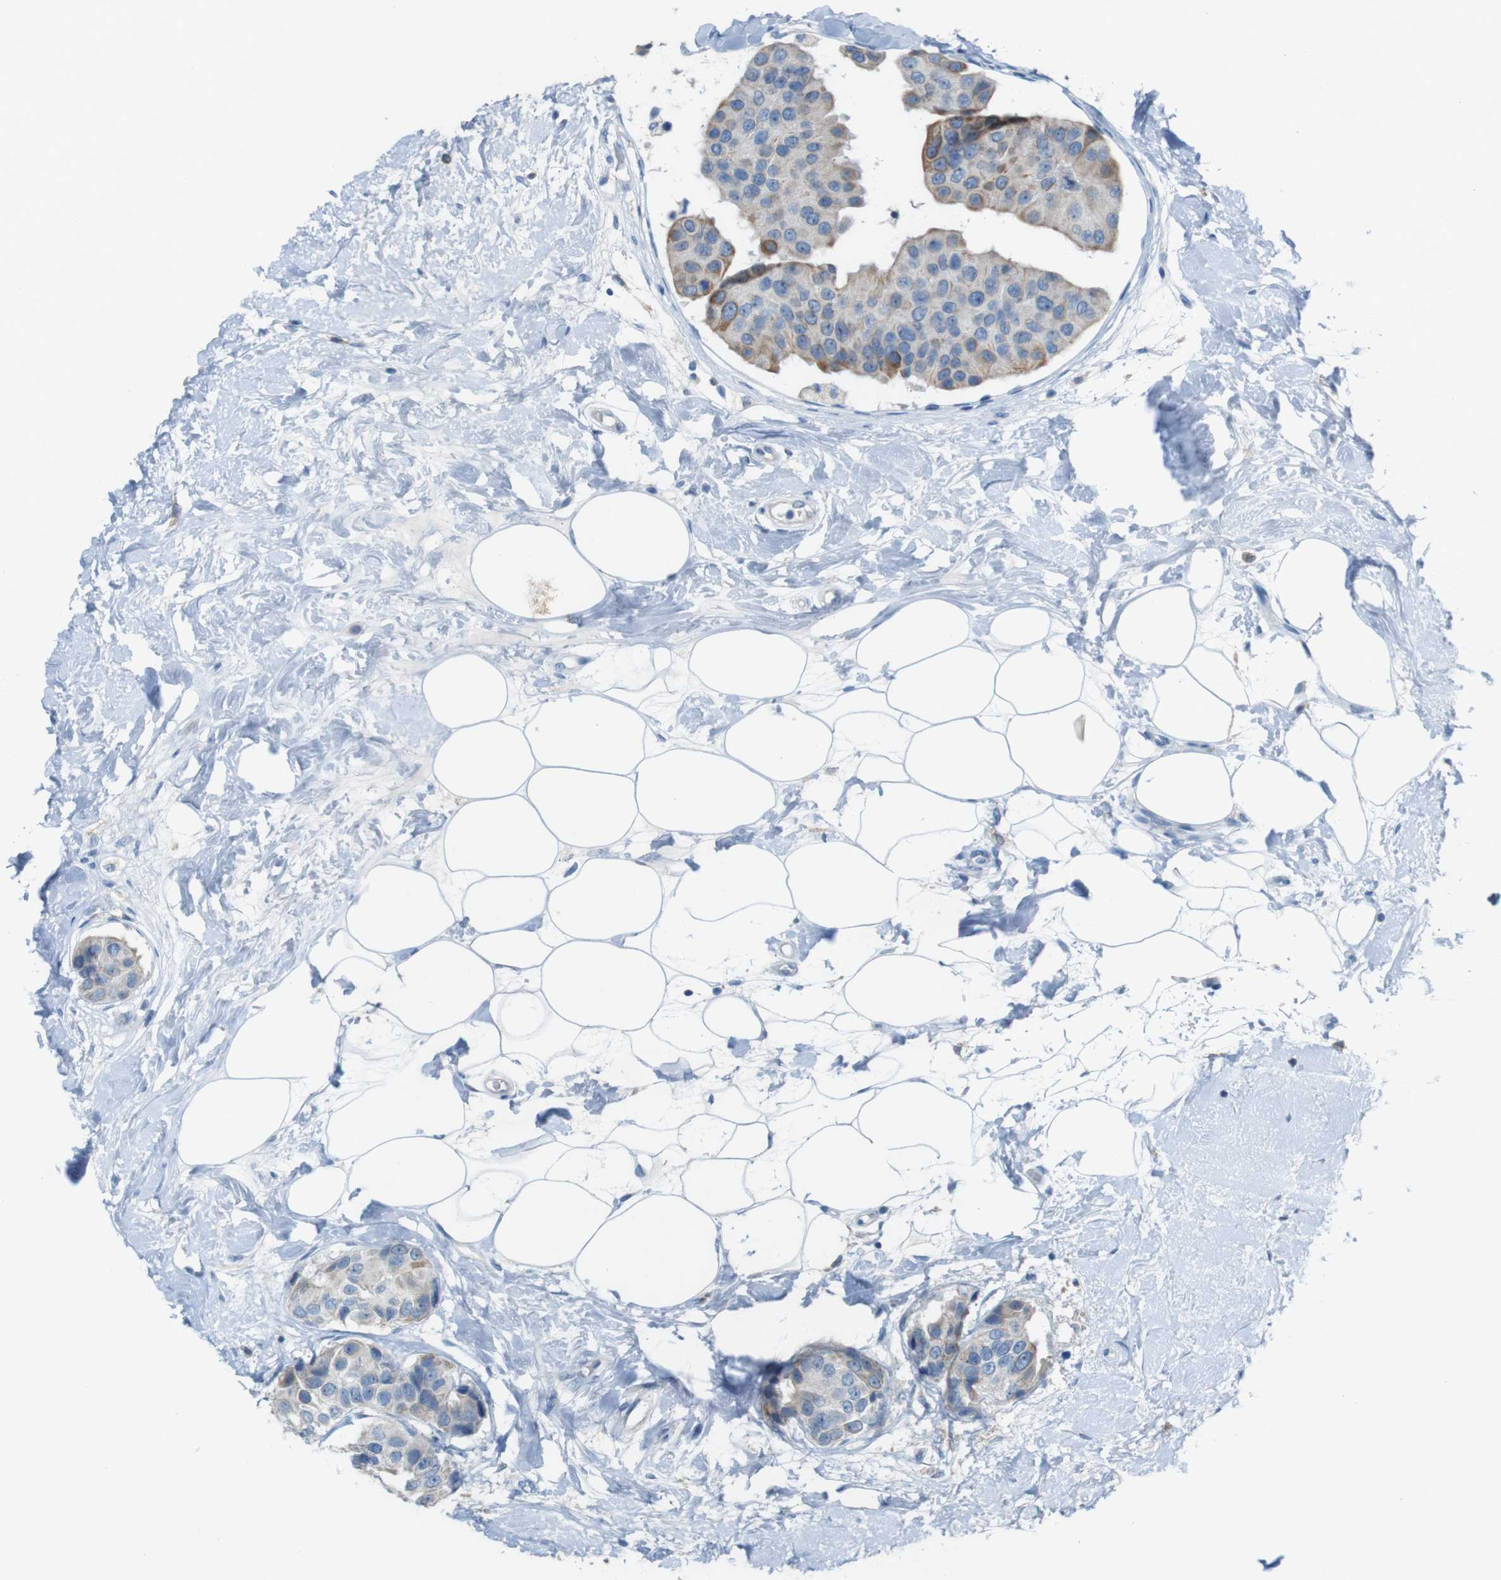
{"staining": {"intensity": "moderate", "quantity": "<25%", "location": "cytoplasmic/membranous"}, "tissue": "breast cancer", "cell_type": "Tumor cells", "image_type": "cancer", "snomed": [{"axis": "morphology", "description": "Normal tissue, NOS"}, {"axis": "morphology", "description": "Duct carcinoma"}, {"axis": "topography", "description": "Breast"}], "caption": "Breast invasive ductal carcinoma stained with a brown dye reveals moderate cytoplasmic/membranous positive staining in about <25% of tumor cells.", "gene": "MOGAT3", "patient": {"sex": "female", "age": 39}}